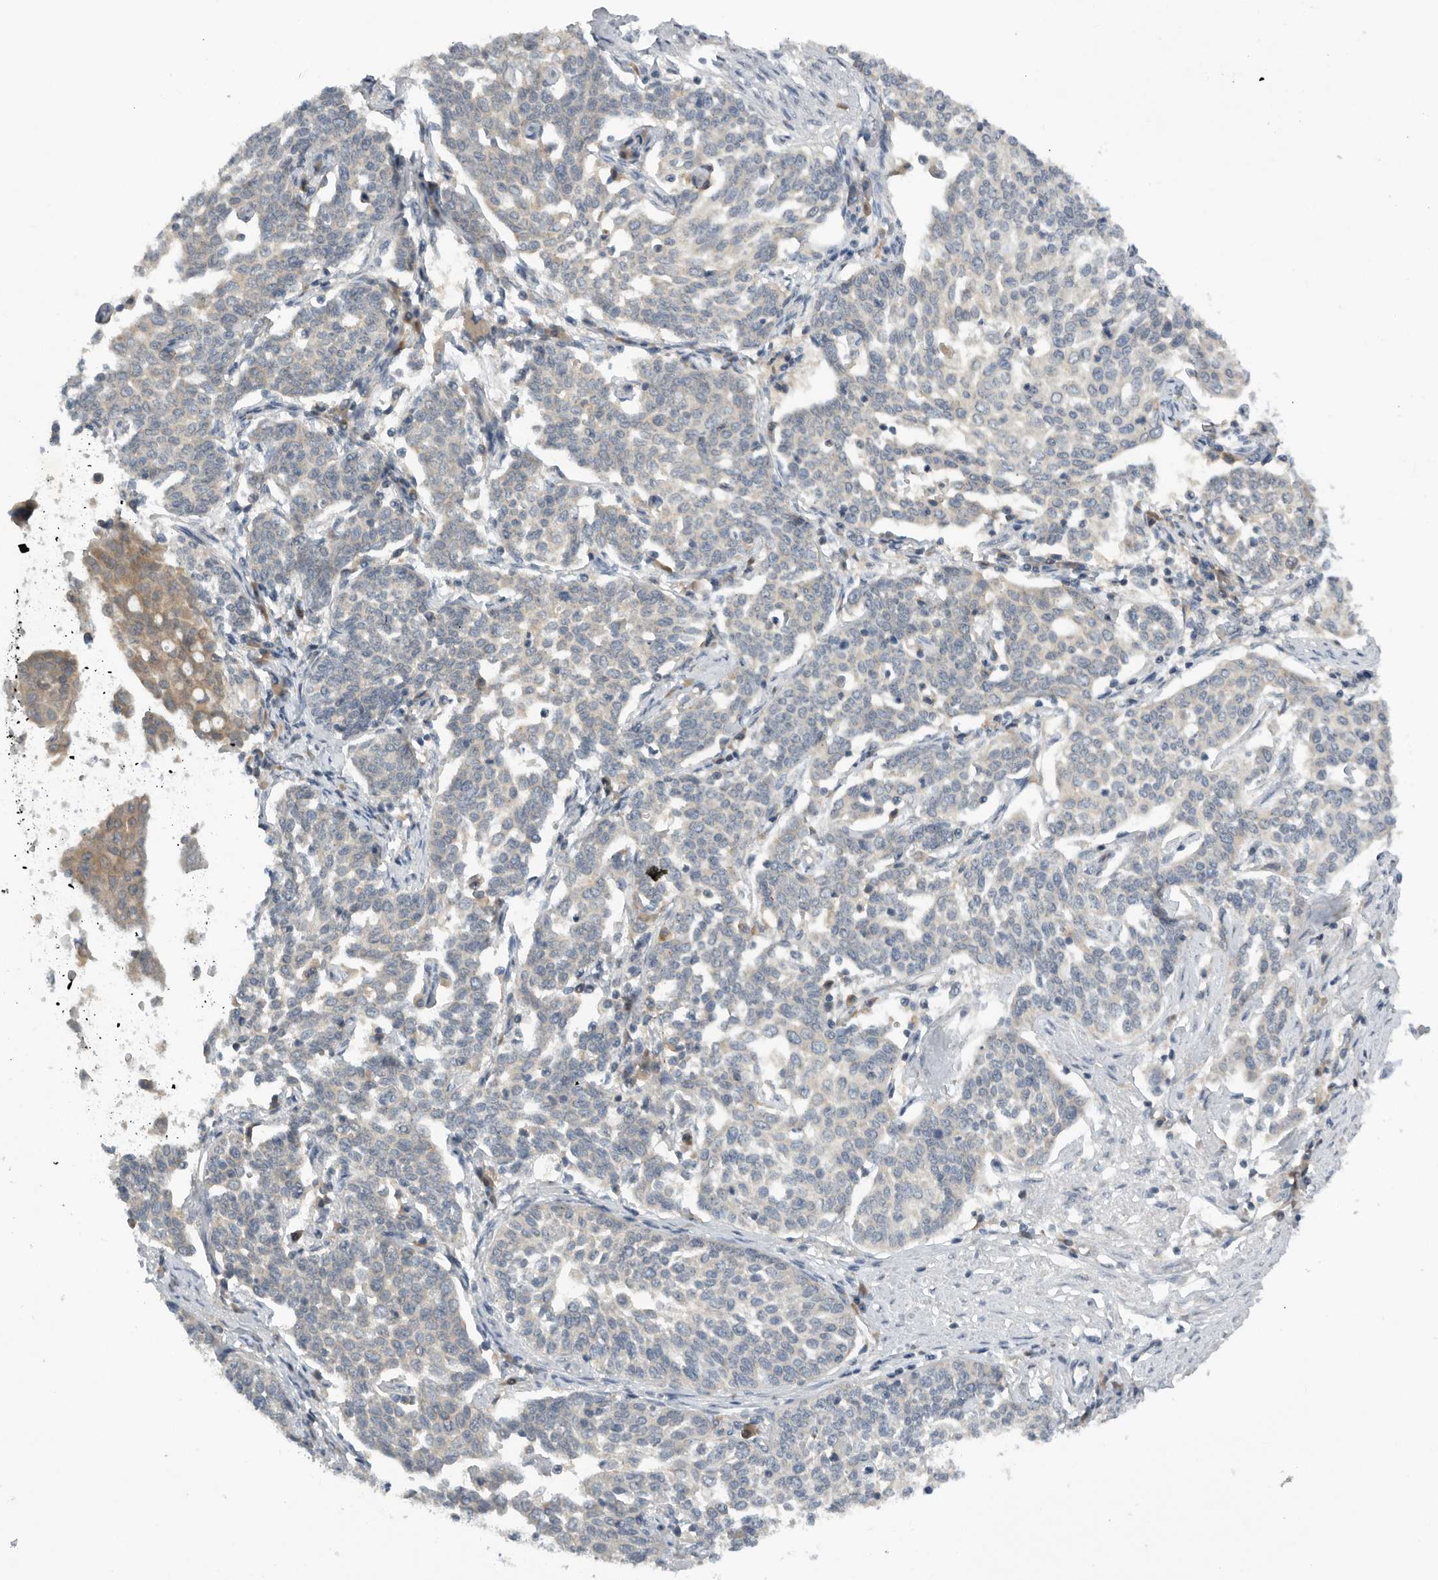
{"staining": {"intensity": "negative", "quantity": "none", "location": "none"}, "tissue": "cervical cancer", "cell_type": "Tumor cells", "image_type": "cancer", "snomed": [{"axis": "morphology", "description": "Squamous cell carcinoma, NOS"}, {"axis": "topography", "description": "Cervix"}], "caption": "Squamous cell carcinoma (cervical) was stained to show a protein in brown. There is no significant staining in tumor cells.", "gene": "AASDHPPT", "patient": {"sex": "female", "age": 34}}